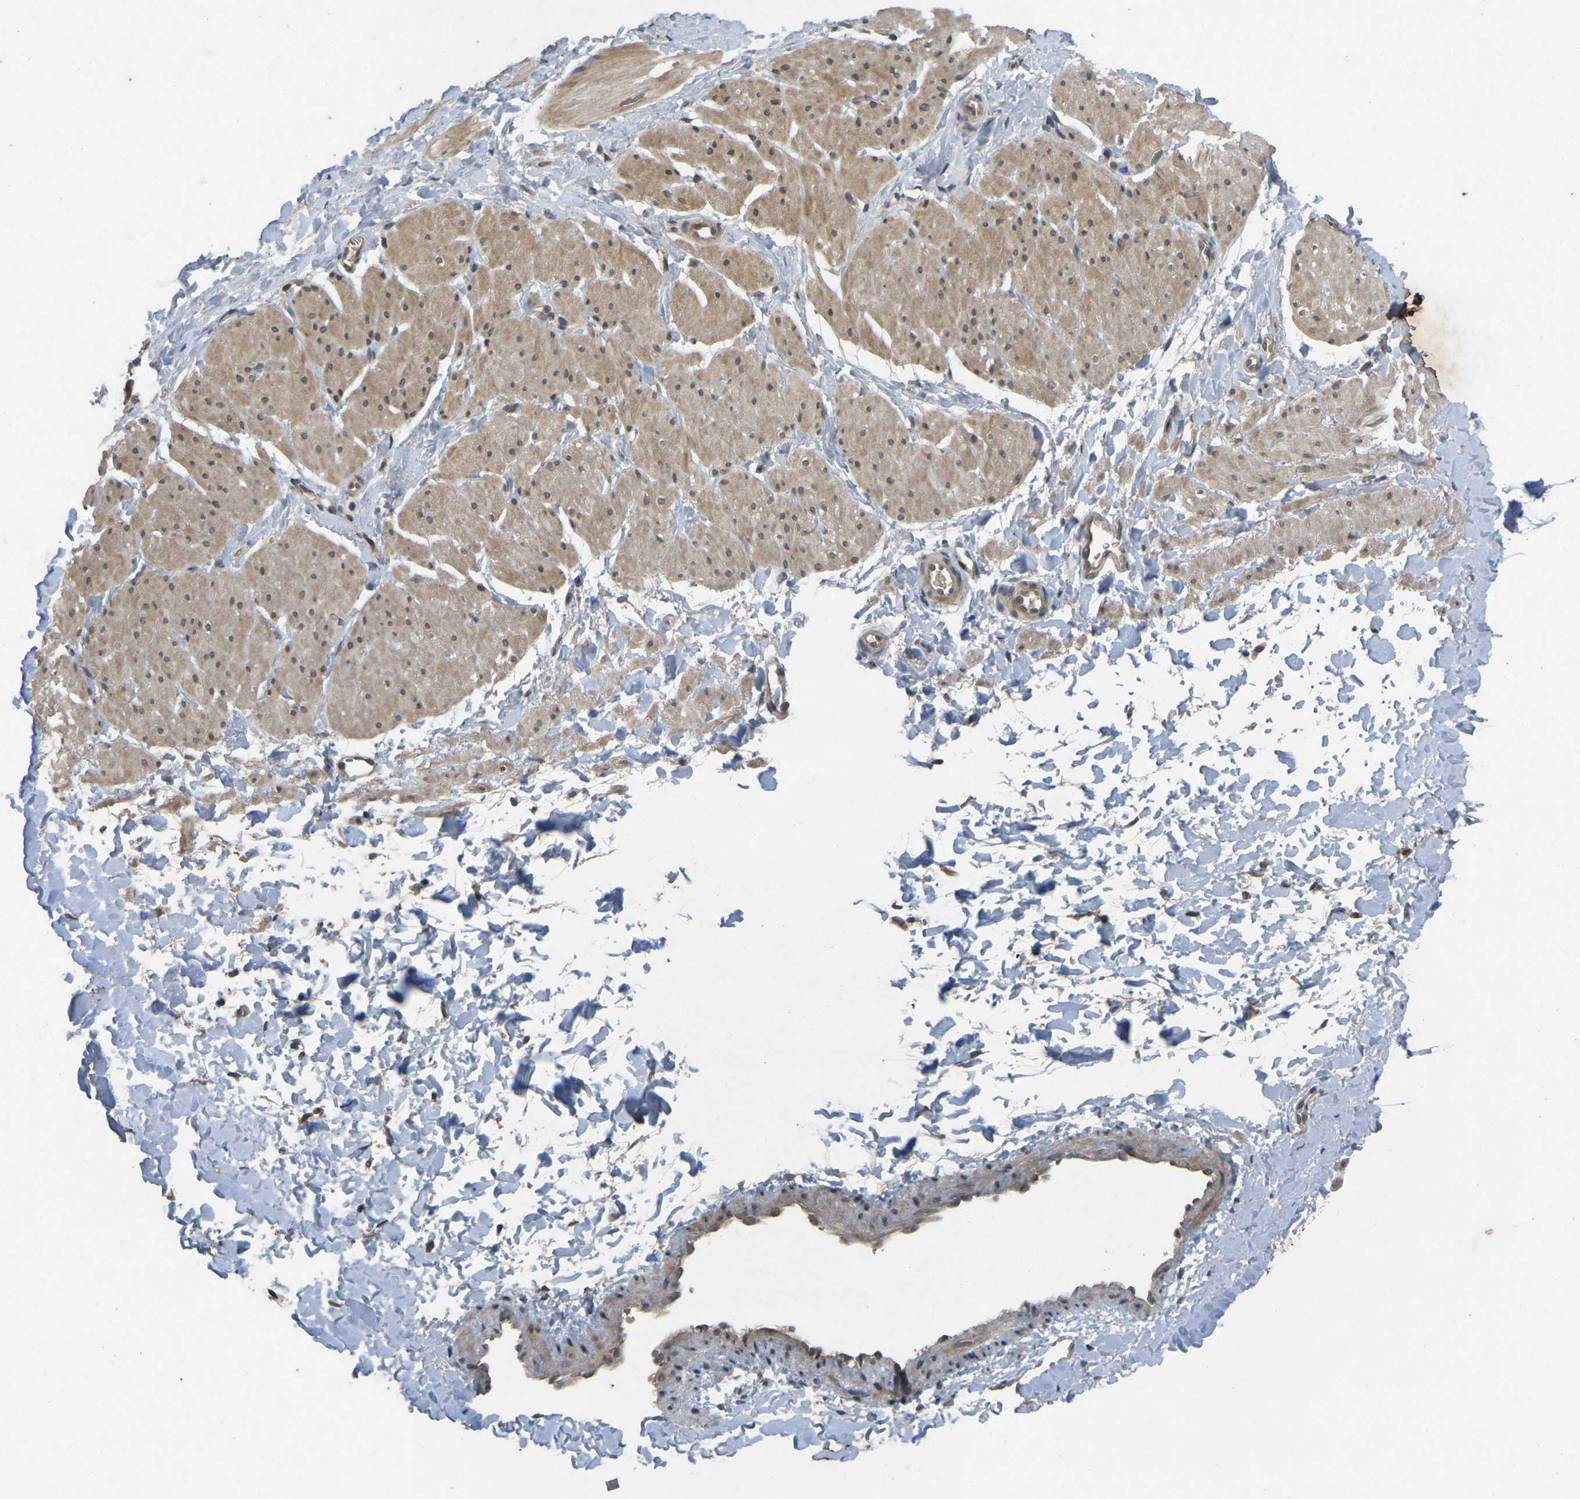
{"staining": {"intensity": "moderate", "quantity": ">75%", "location": "cytoplasmic/membranous"}, "tissue": "smooth muscle", "cell_type": "Smooth muscle cells", "image_type": "normal", "snomed": [{"axis": "morphology", "description": "Normal tissue, NOS"}, {"axis": "topography", "description": "Smooth muscle"}], "caption": "Immunohistochemical staining of unremarkable smooth muscle exhibits moderate cytoplasmic/membranous protein expression in about >75% of smooth muscle cells.", "gene": "ERN1", "patient": {"sex": "male", "age": 16}}